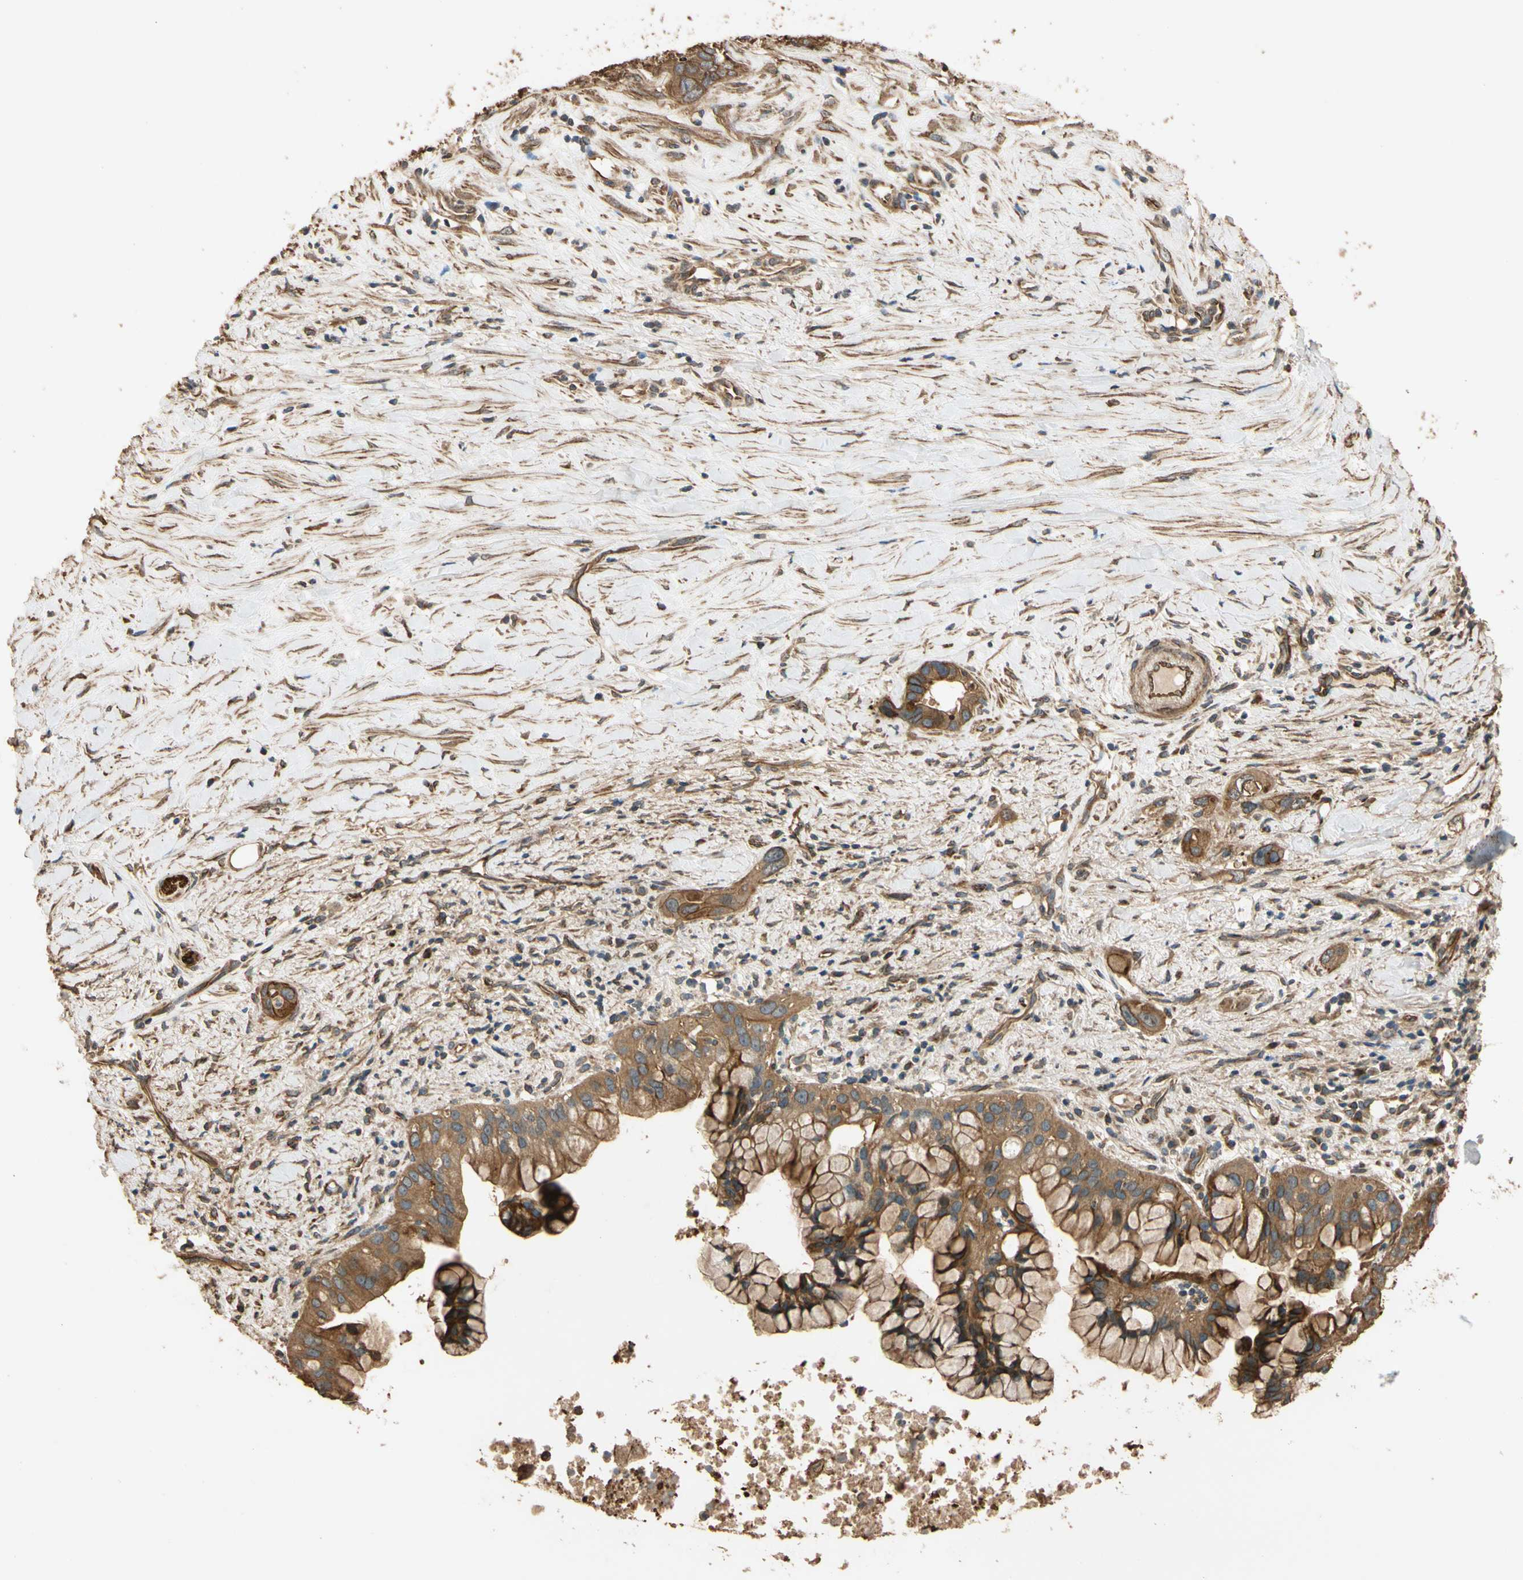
{"staining": {"intensity": "strong", "quantity": ">75%", "location": "cytoplasmic/membranous"}, "tissue": "liver cancer", "cell_type": "Tumor cells", "image_type": "cancer", "snomed": [{"axis": "morphology", "description": "Cholangiocarcinoma"}, {"axis": "topography", "description": "Liver"}], "caption": "Human liver cancer (cholangiocarcinoma) stained with a brown dye displays strong cytoplasmic/membranous positive expression in approximately >75% of tumor cells.", "gene": "MGRN1", "patient": {"sex": "female", "age": 65}}